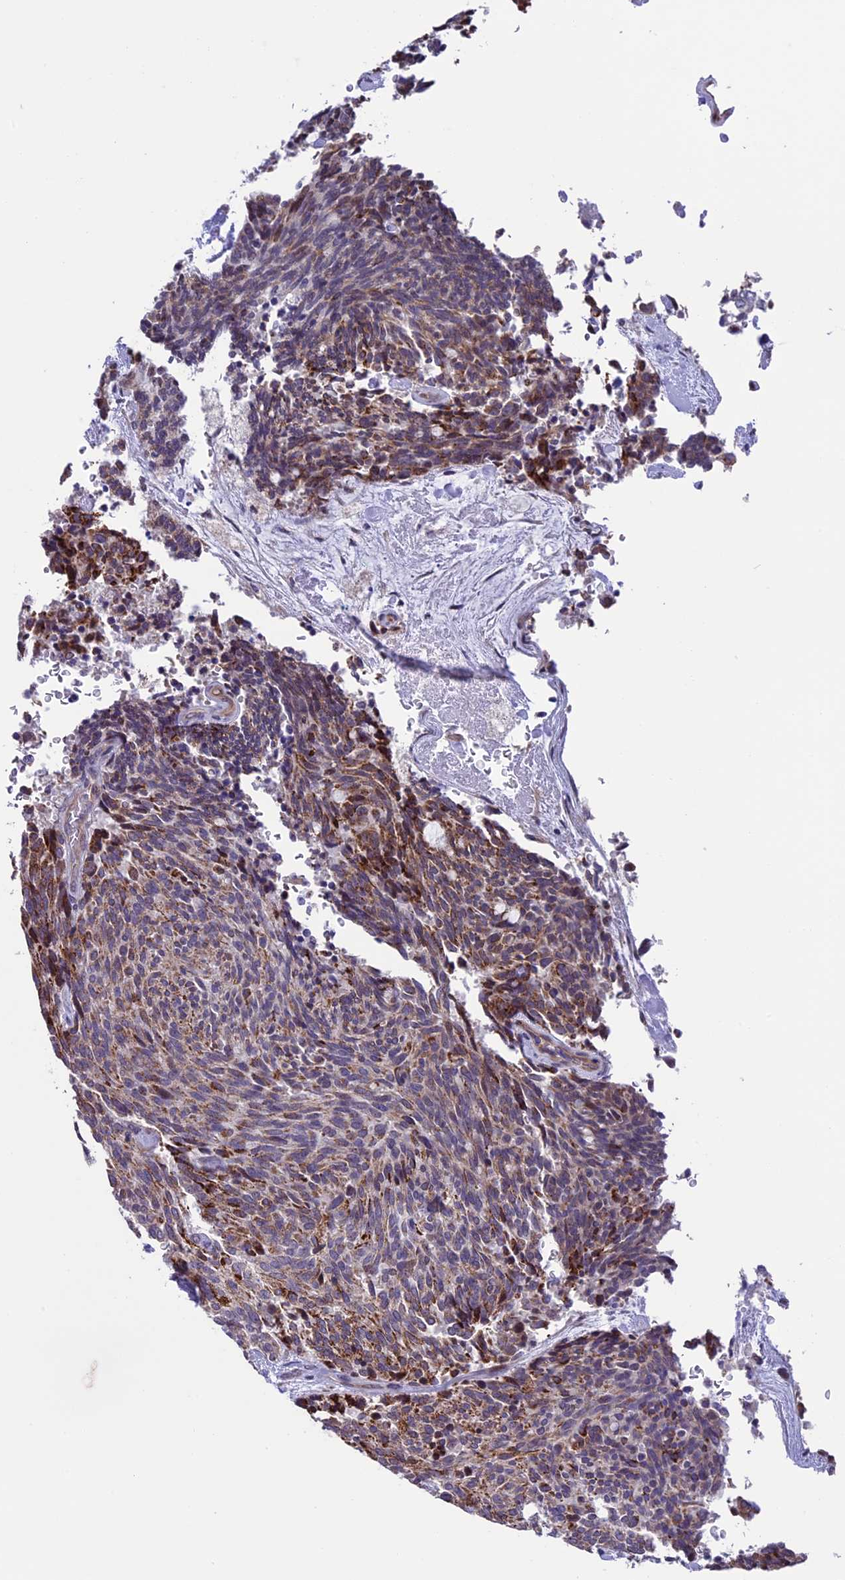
{"staining": {"intensity": "moderate", "quantity": "25%-75%", "location": "cytoplasmic/membranous"}, "tissue": "carcinoid", "cell_type": "Tumor cells", "image_type": "cancer", "snomed": [{"axis": "morphology", "description": "Carcinoid, malignant, NOS"}, {"axis": "topography", "description": "Pancreas"}], "caption": "Carcinoid tissue displays moderate cytoplasmic/membranous staining in approximately 25%-75% of tumor cells, visualized by immunohistochemistry.", "gene": "TMEM171", "patient": {"sex": "female", "age": 54}}